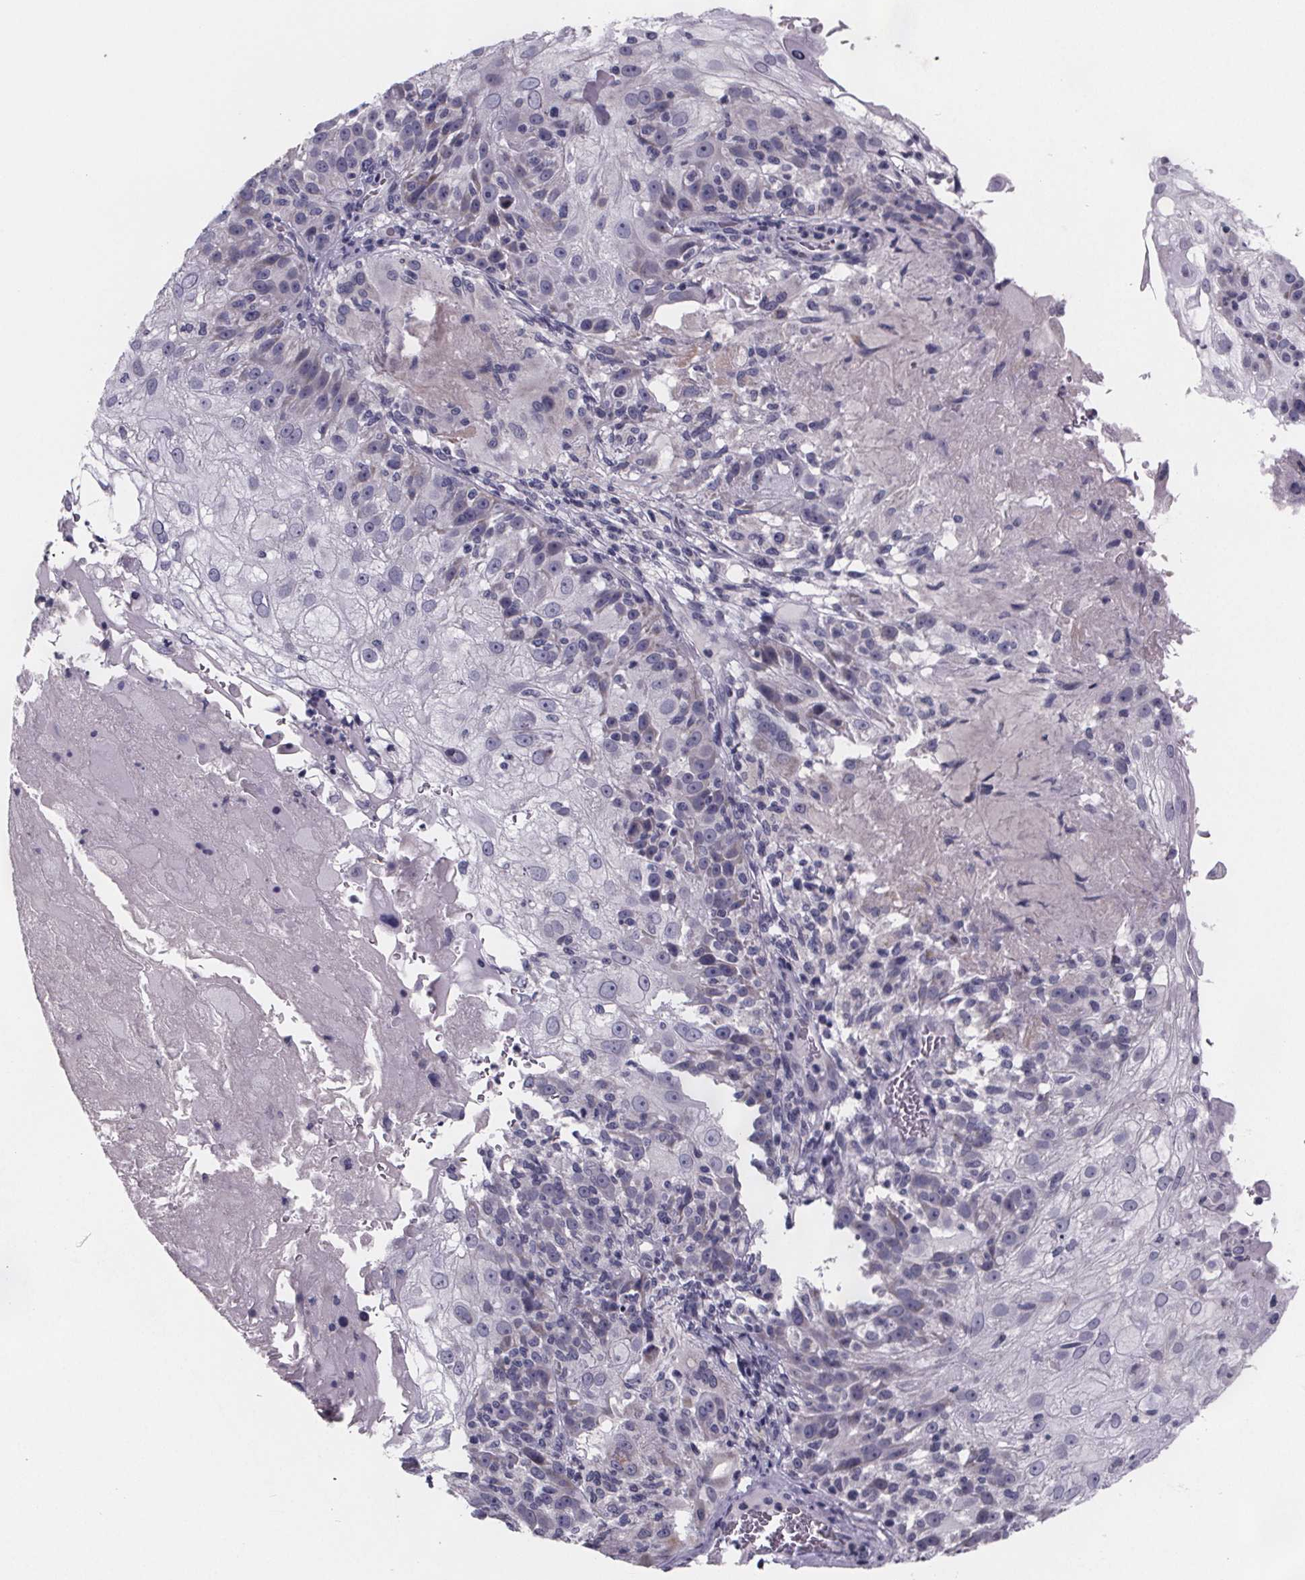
{"staining": {"intensity": "negative", "quantity": "none", "location": "none"}, "tissue": "skin cancer", "cell_type": "Tumor cells", "image_type": "cancer", "snomed": [{"axis": "morphology", "description": "Normal tissue, NOS"}, {"axis": "morphology", "description": "Squamous cell carcinoma, NOS"}, {"axis": "topography", "description": "Skin"}], "caption": "Immunohistochemistry (IHC) image of neoplastic tissue: human skin squamous cell carcinoma stained with DAB (3,3'-diaminobenzidine) displays no significant protein expression in tumor cells.", "gene": "PAH", "patient": {"sex": "female", "age": 83}}